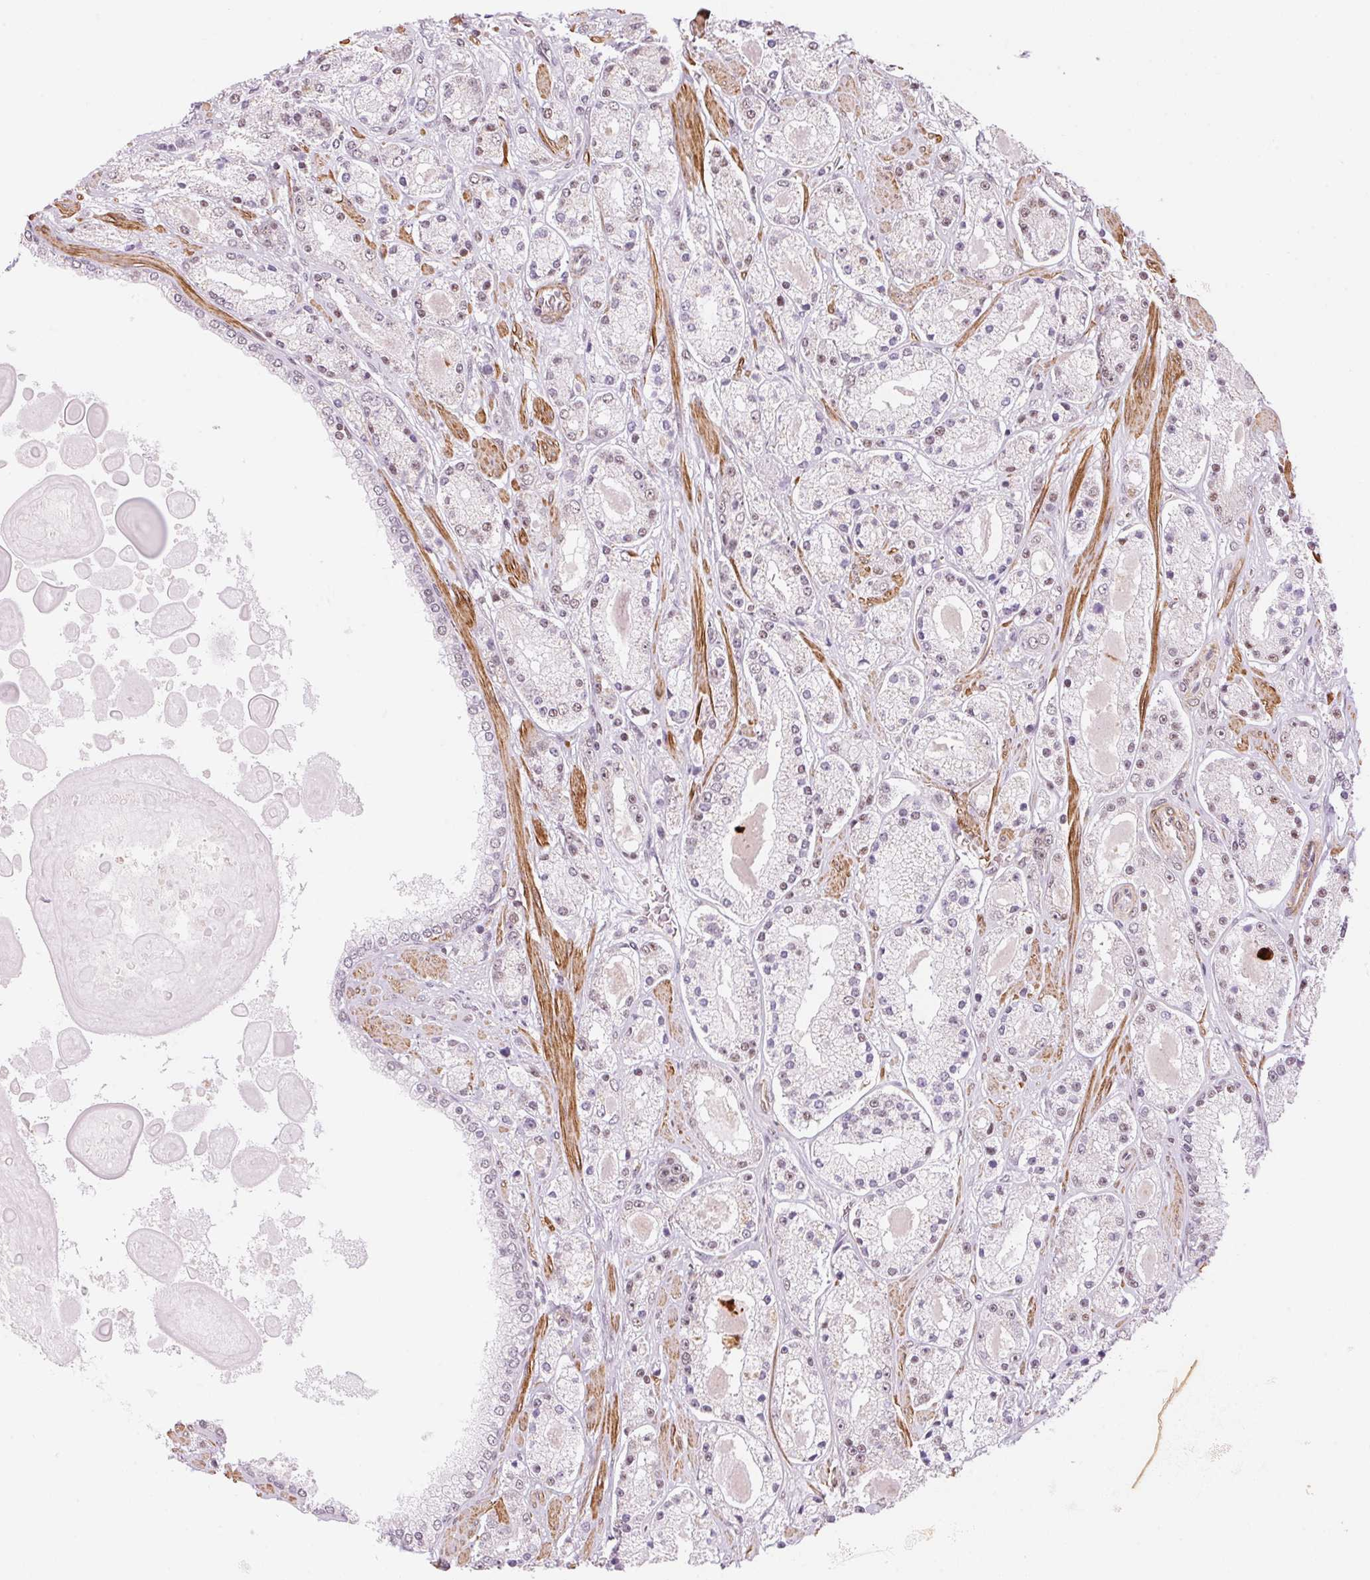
{"staining": {"intensity": "negative", "quantity": "none", "location": "none"}, "tissue": "prostate cancer", "cell_type": "Tumor cells", "image_type": "cancer", "snomed": [{"axis": "morphology", "description": "Adenocarcinoma, High grade"}, {"axis": "topography", "description": "Prostate"}], "caption": "High power microscopy photomicrograph of an immunohistochemistry histopathology image of prostate cancer (high-grade adenocarcinoma), revealing no significant staining in tumor cells.", "gene": "HNRNPDL", "patient": {"sex": "male", "age": 67}}